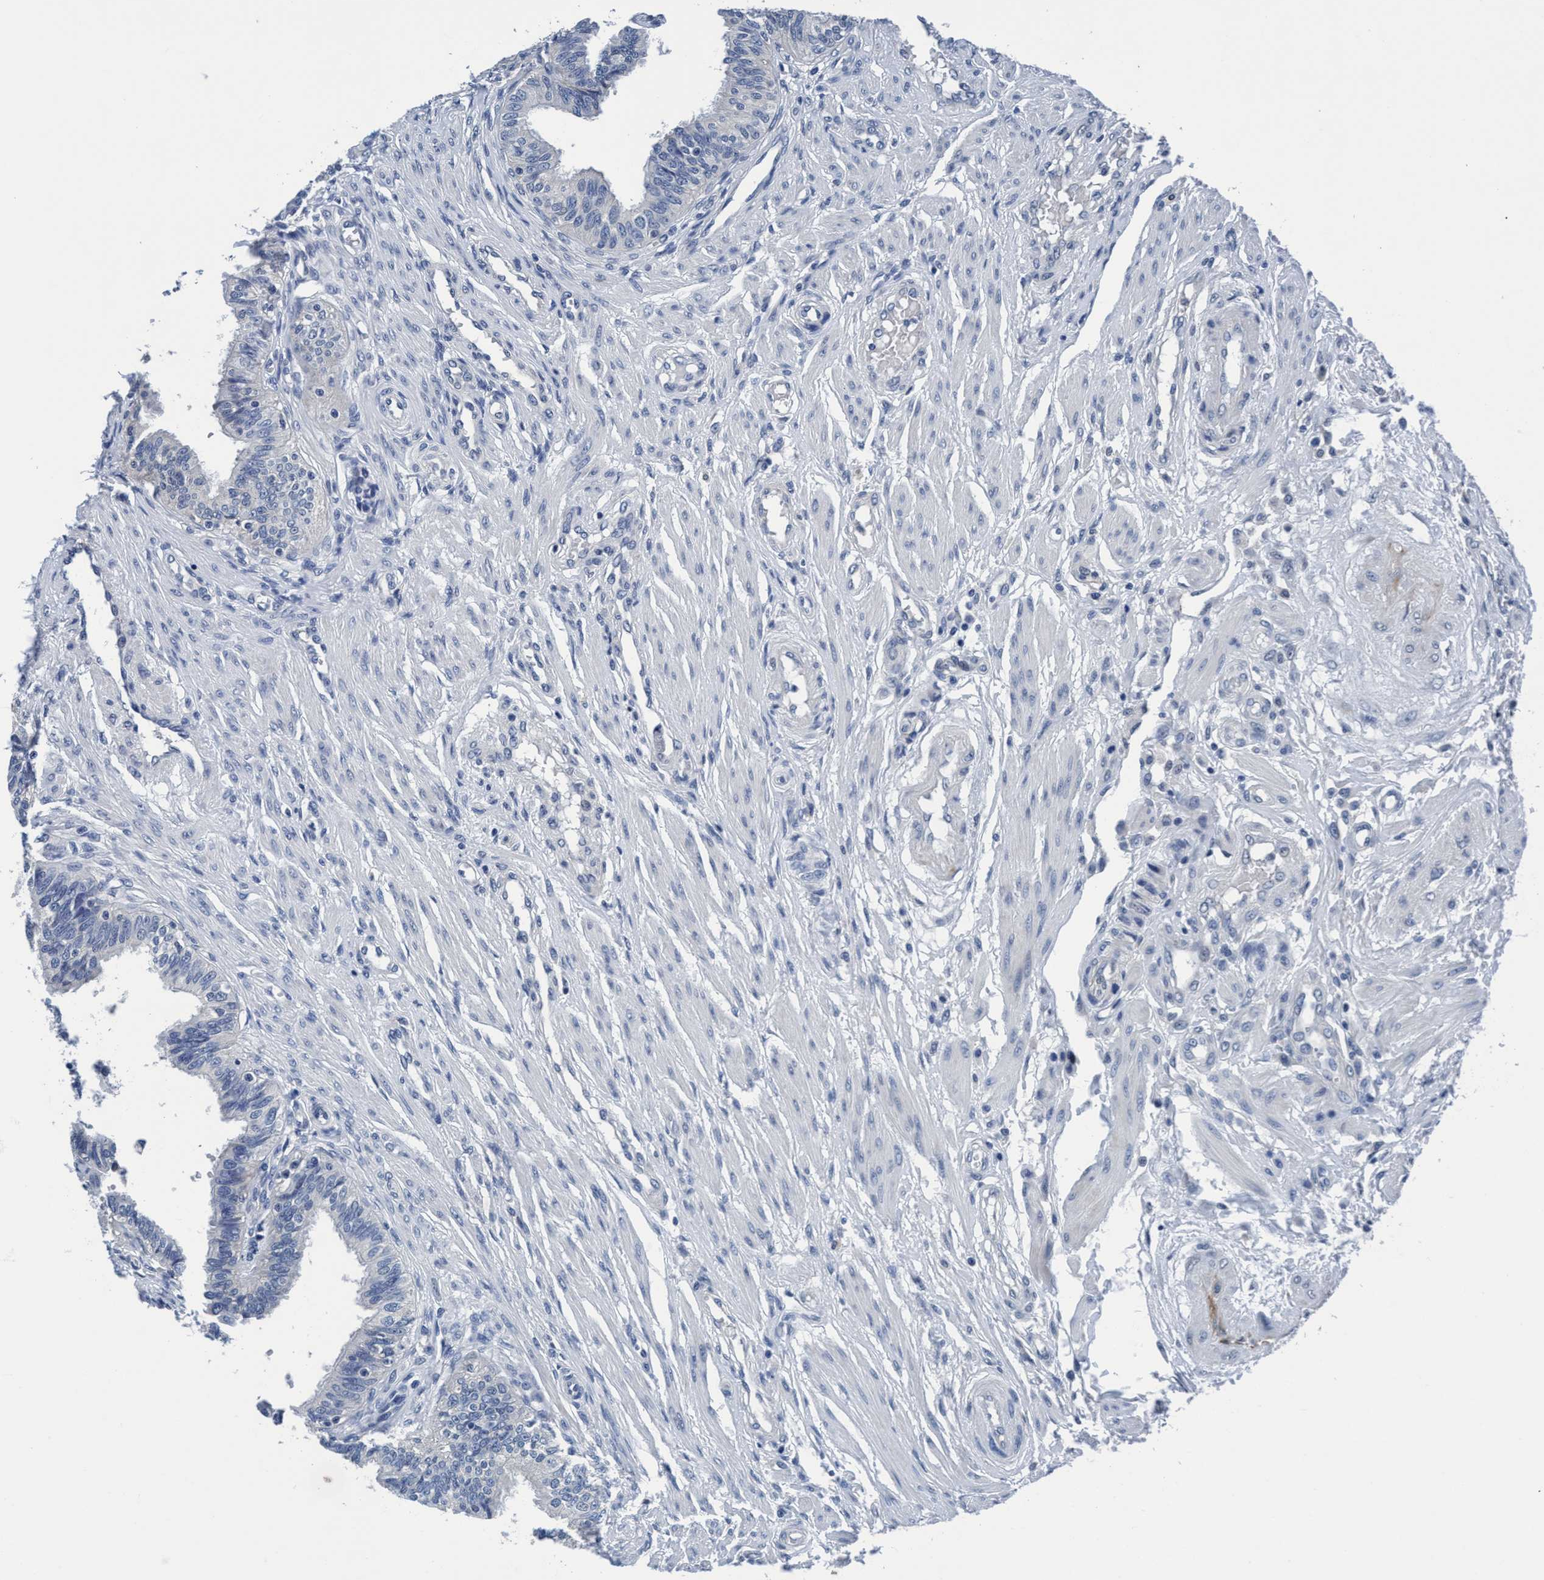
{"staining": {"intensity": "negative", "quantity": "none", "location": "none"}, "tissue": "fallopian tube", "cell_type": "Glandular cells", "image_type": "normal", "snomed": [{"axis": "morphology", "description": "Normal tissue, NOS"}, {"axis": "topography", "description": "Fallopian tube"}, {"axis": "topography", "description": "Placenta"}], "caption": "The histopathology image displays no staining of glandular cells in unremarkable fallopian tube.", "gene": "TMEM94", "patient": {"sex": "female", "age": 34}}